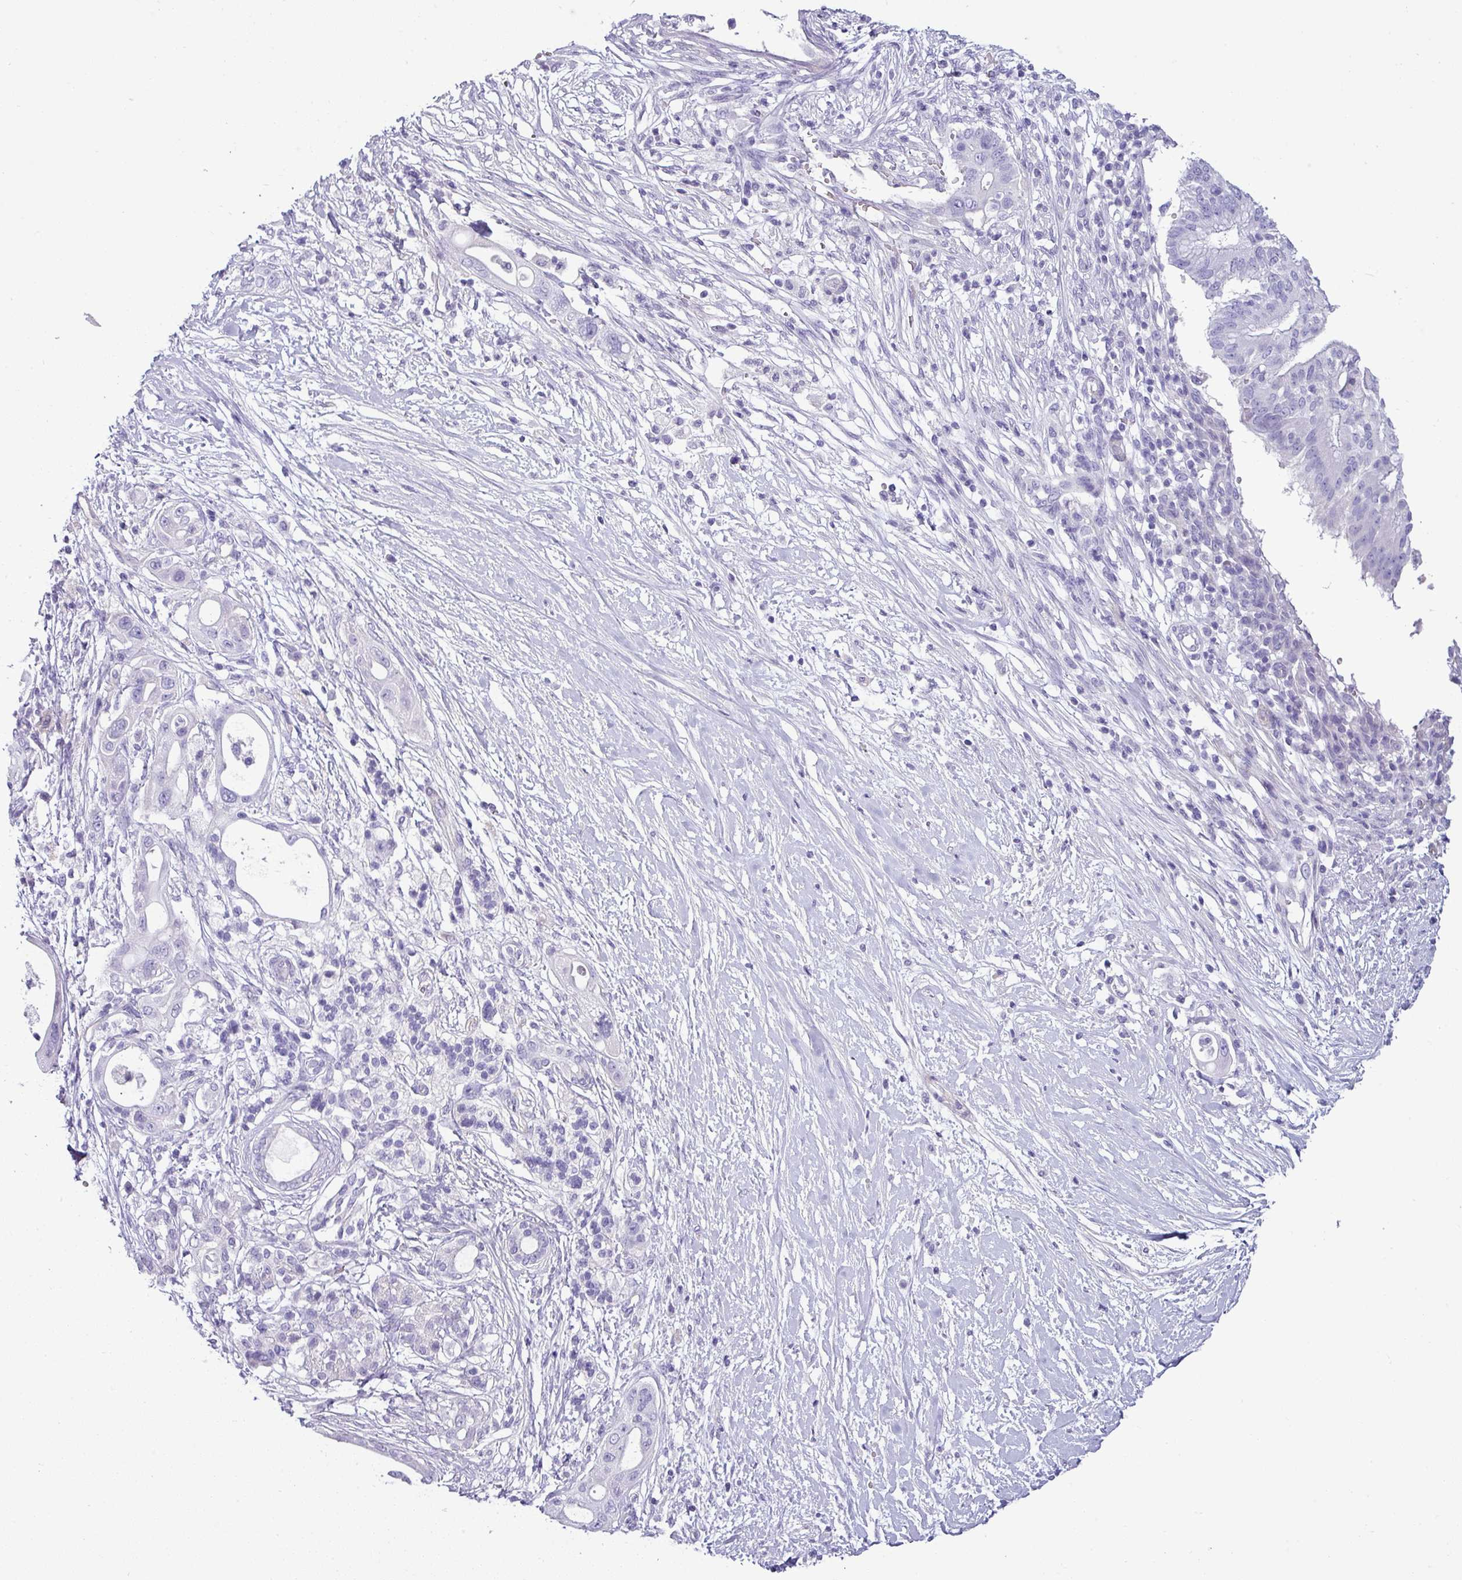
{"staining": {"intensity": "negative", "quantity": "none", "location": "none"}, "tissue": "pancreatic cancer", "cell_type": "Tumor cells", "image_type": "cancer", "snomed": [{"axis": "morphology", "description": "Adenocarcinoma, NOS"}, {"axis": "topography", "description": "Pancreas"}], "caption": "DAB (3,3'-diaminobenzidine) immunohistochemical staining of pancreatic cancer (adenocarcinoma) shows no significant positivity in tumor cells. (Brightfield microscopy of DAB (3,3'-diaminobenzidine) IHC at high magnification).", "gene": "VCX2", "patient": {"sex": "male", "age": 68}}